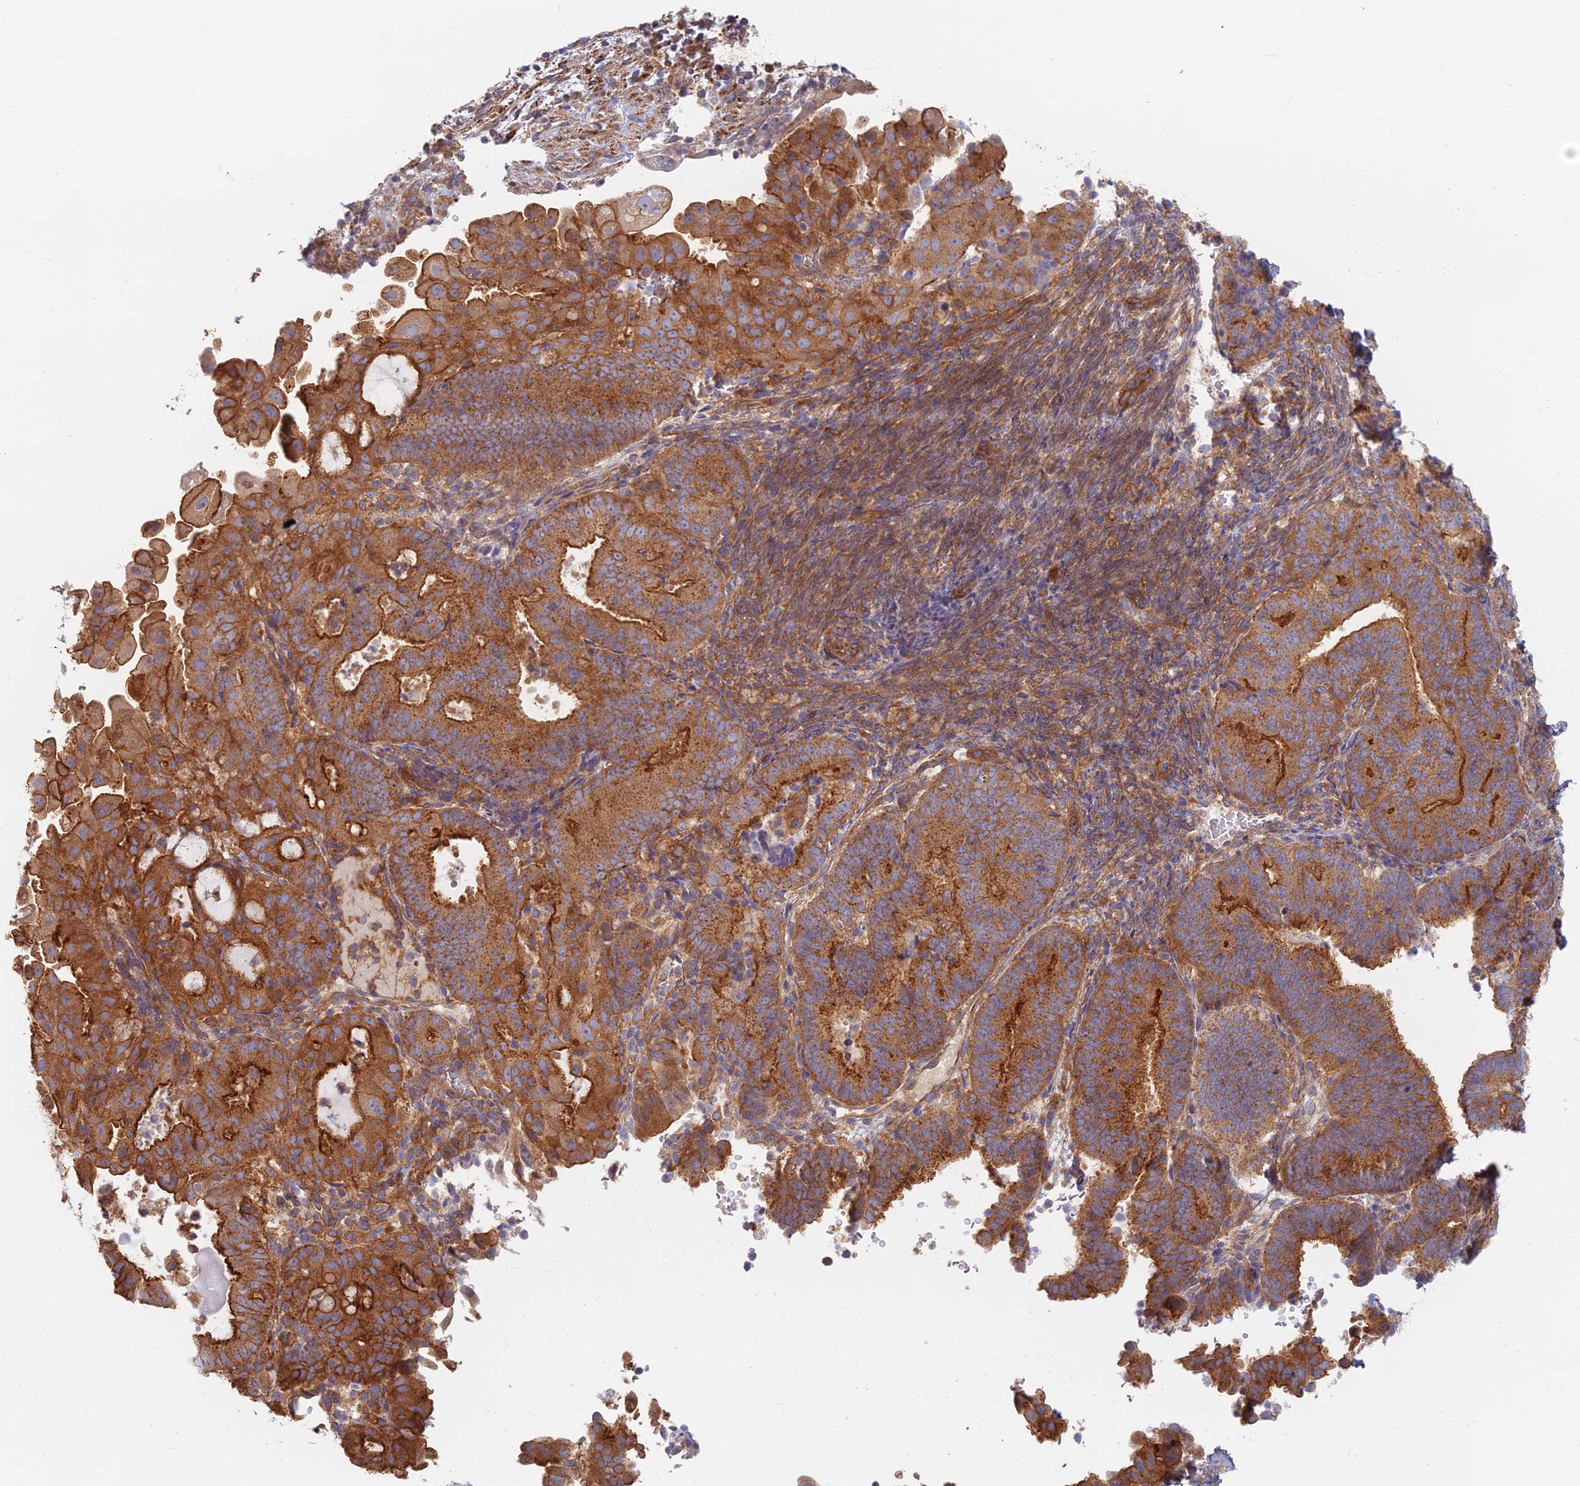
{"staining": {"intensity": "strong", "quantity": ">75%", "location": "cytoplasmic/membranous"}, "tissue": "endometrial cancer", "cell_type": "Tumor cells", "image_type": "cancer", "snomed": [{"axis": "morphology", "description": "Adenocarcinoma, NOS"}, {"axis": "topography", "description": "Endometrium"}], "caption": "Brown immunohistochemical staining in human endometrial cancer demonstrates strong cytoplasmic/membranous positivity in approximately >75% of tumor cells.", "gene": "RBSN", "patient": {"sex": "female", "age": 70}}